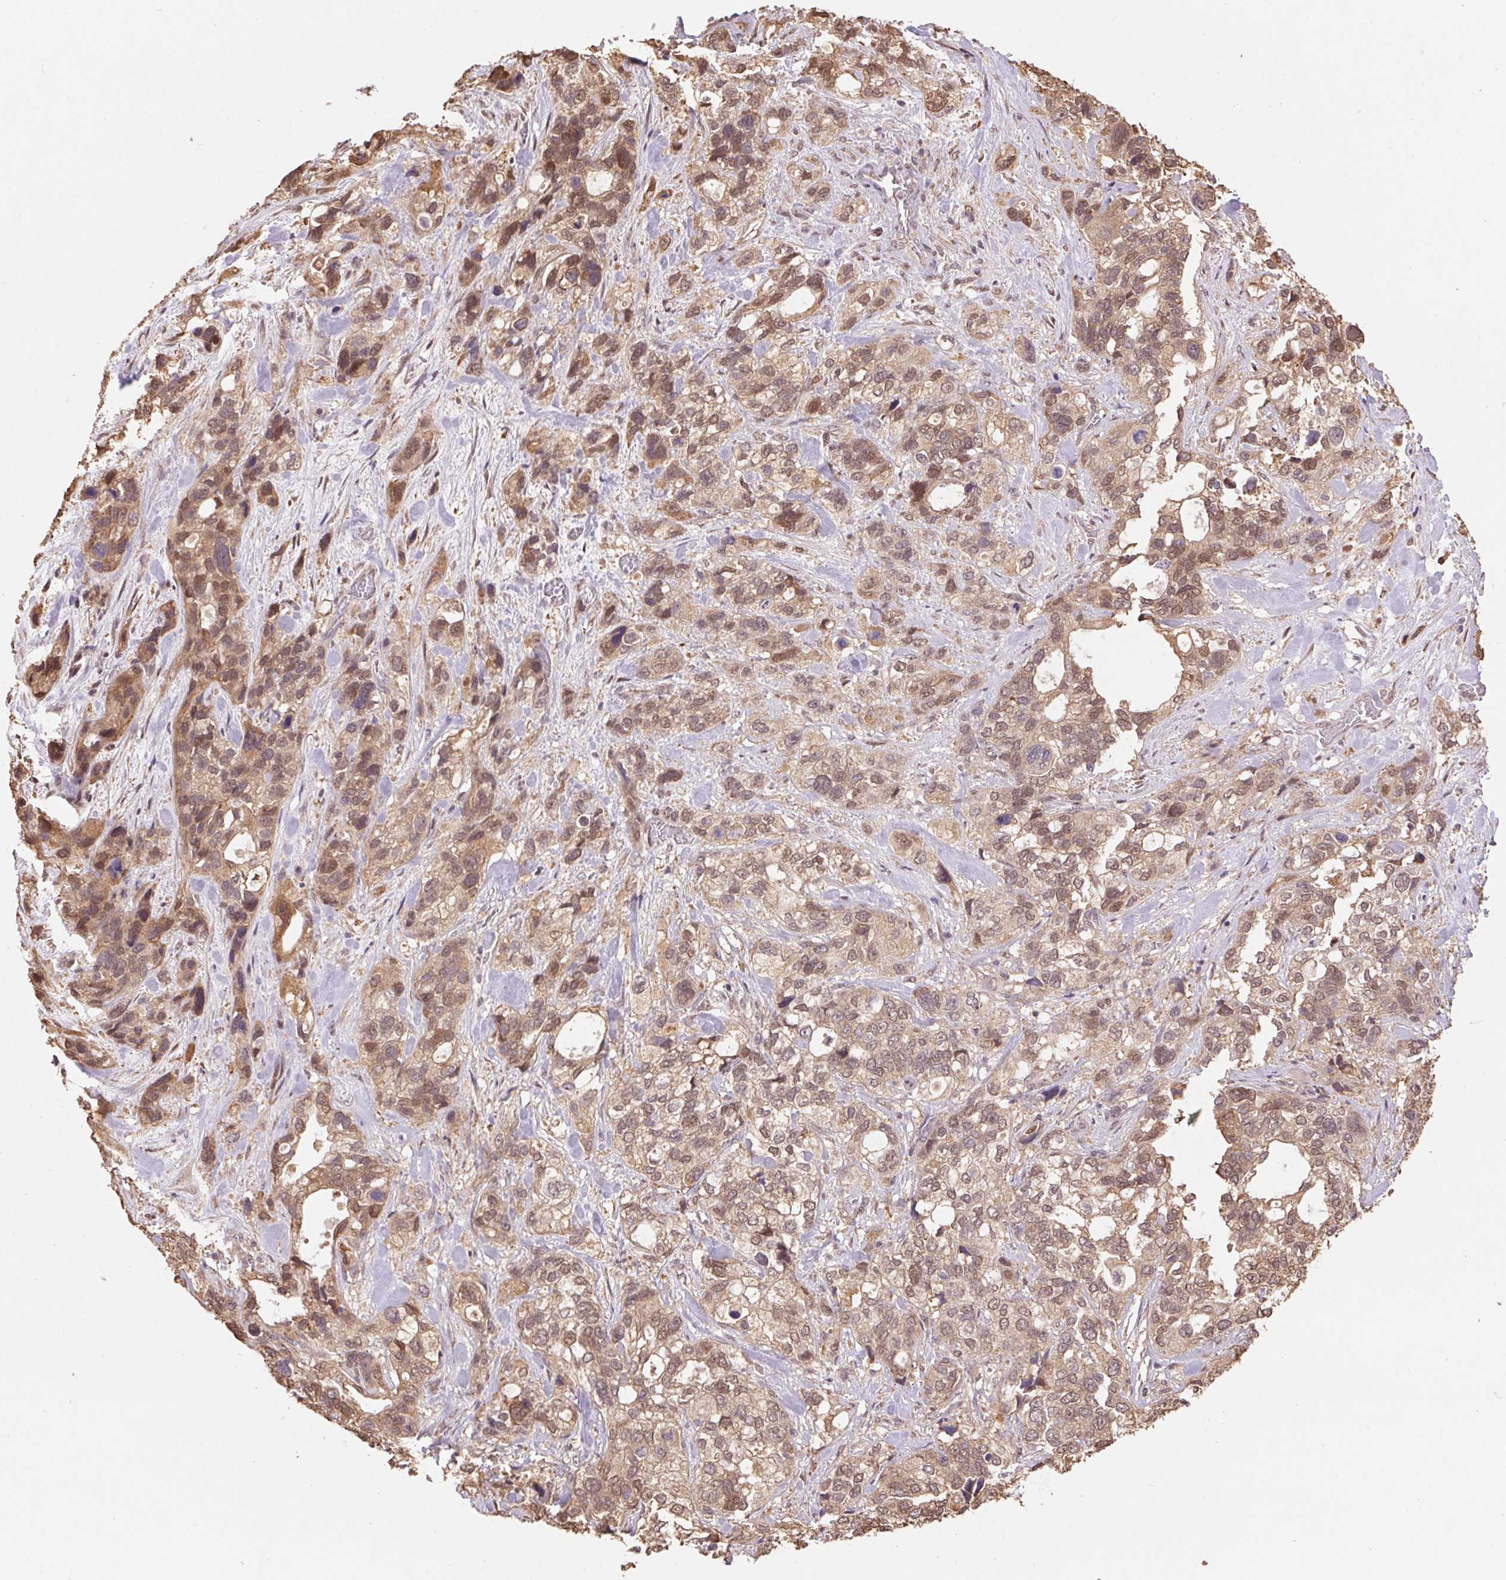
{"staining": {"intensity": "weak", "quantity": ">75%", "location": "cytoplasmic/membranous,nuclear"}, "tissue": "stomach cancer", "cell_type": "Tumor cells", "image_type": "cancer", "snomed": [{"axis": "morphology", "description": "Adenocarcinoma, NOS"}, {"axis": "topography", "description": "Stomach, upper"}], "caption": "Immunohistochemical staining of stomach adenocarcinoma demonstrates low levels of weak cytoplasmic/membranous and nuclear protein expression in approximately >75% of tumor cells. (DAB IHC, brown staining for protein, blue staining for nuclei).", "gene": "CUTA", "patient": {"sex": "female", "age": 81}}